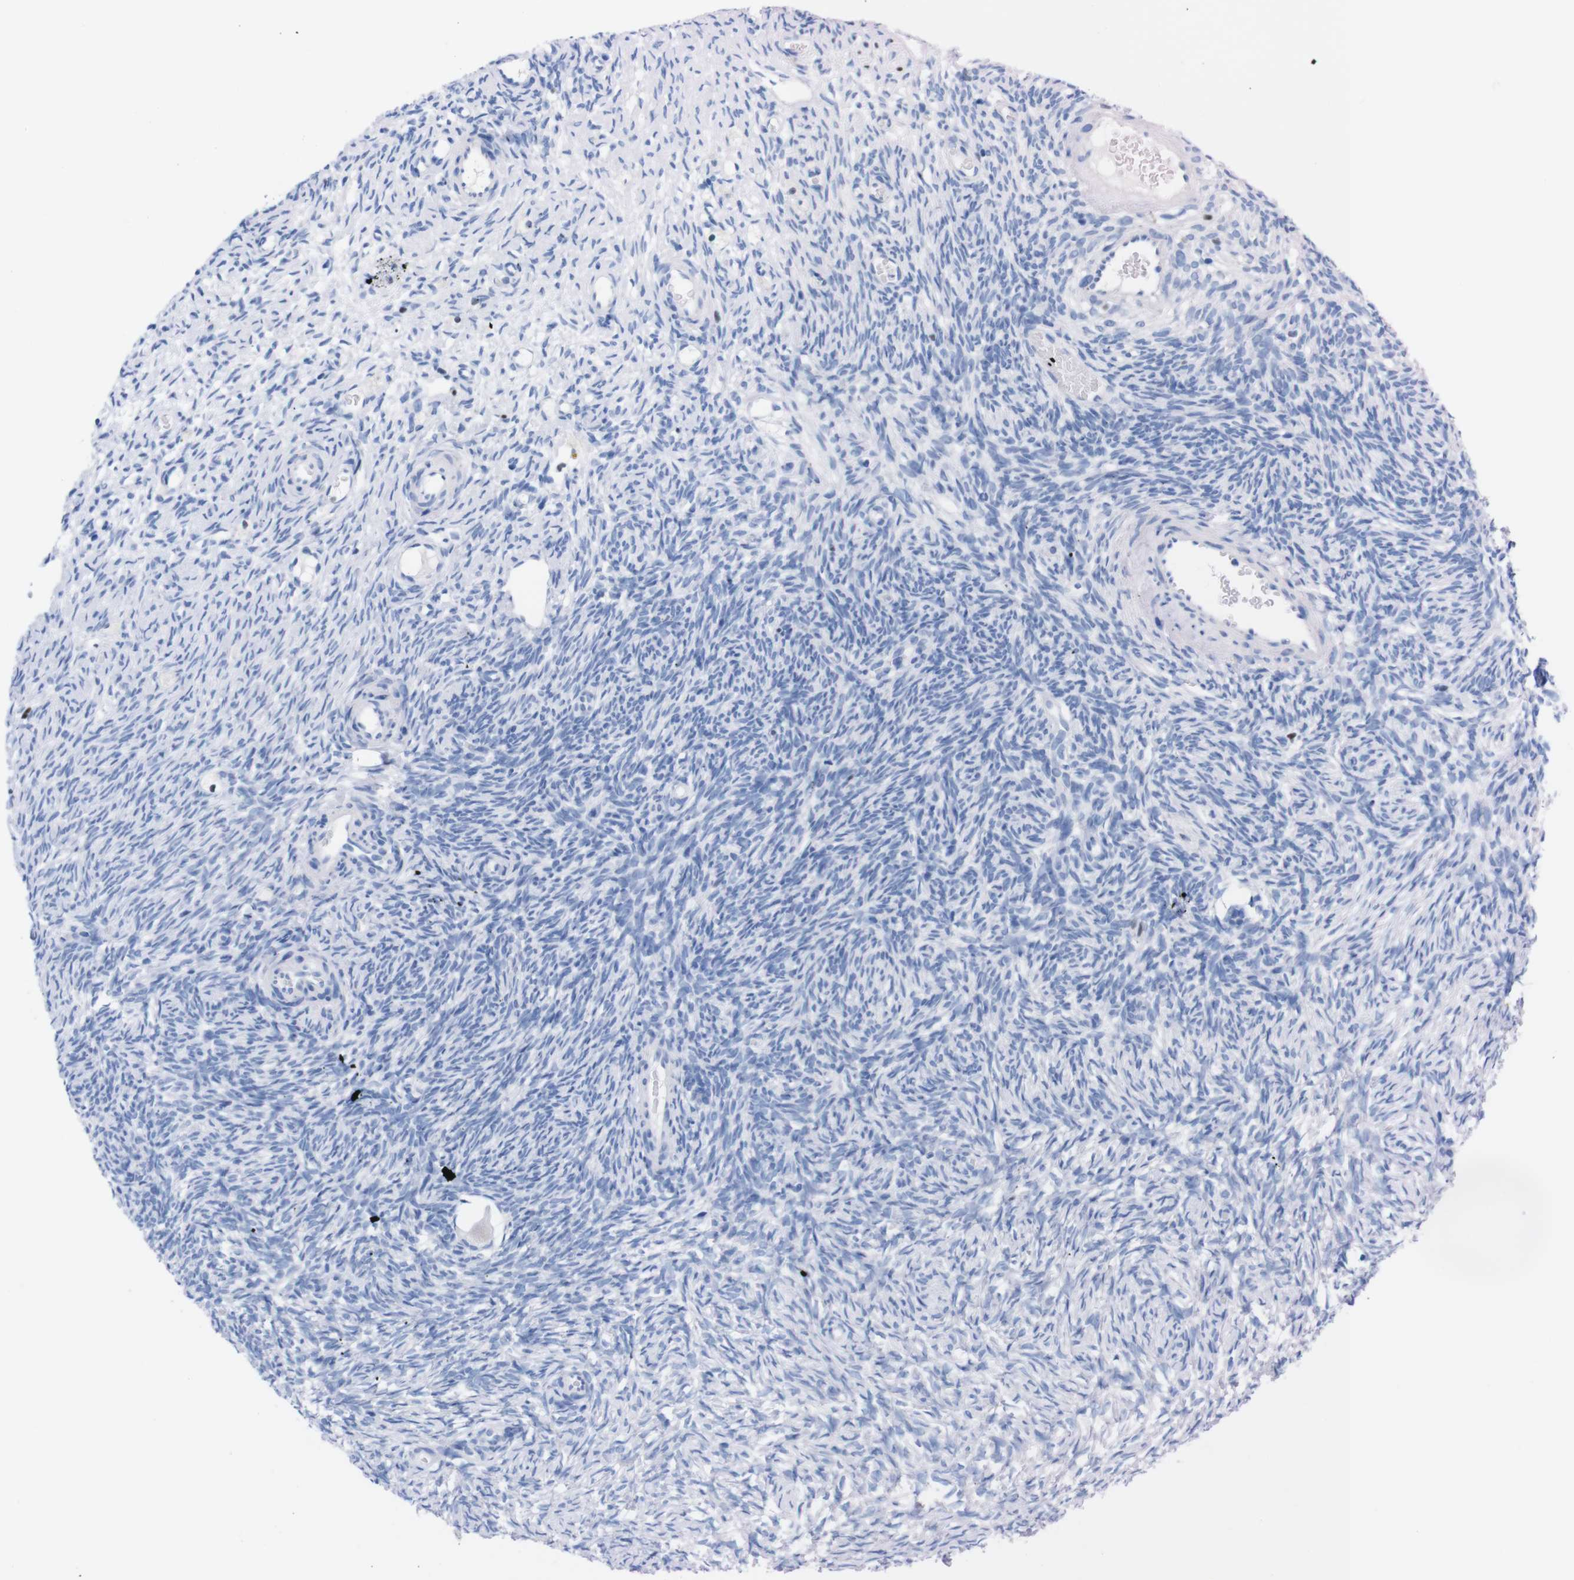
{"staining": {"intensity": "negative", "quantity": "none", "location": "none"}, "tissue": "ovary", "cell_type": "Follicle cells", "image_type": "normal", "snomed": [{"axis": "morphology", "description": "Normal tissue, NOS"}, {"axis": "topography", "description": "Ovary"}], "caption": "A high-resolution histopathology image shows immunohistochemistry staining of unremarkable ovary, which exhibits no significant staining in follicle cells. (Brightfield microscopy of DAB IHC at high magnification).", "gene": "P2RY12", "patient": {"sex": "female", "age": 35}}